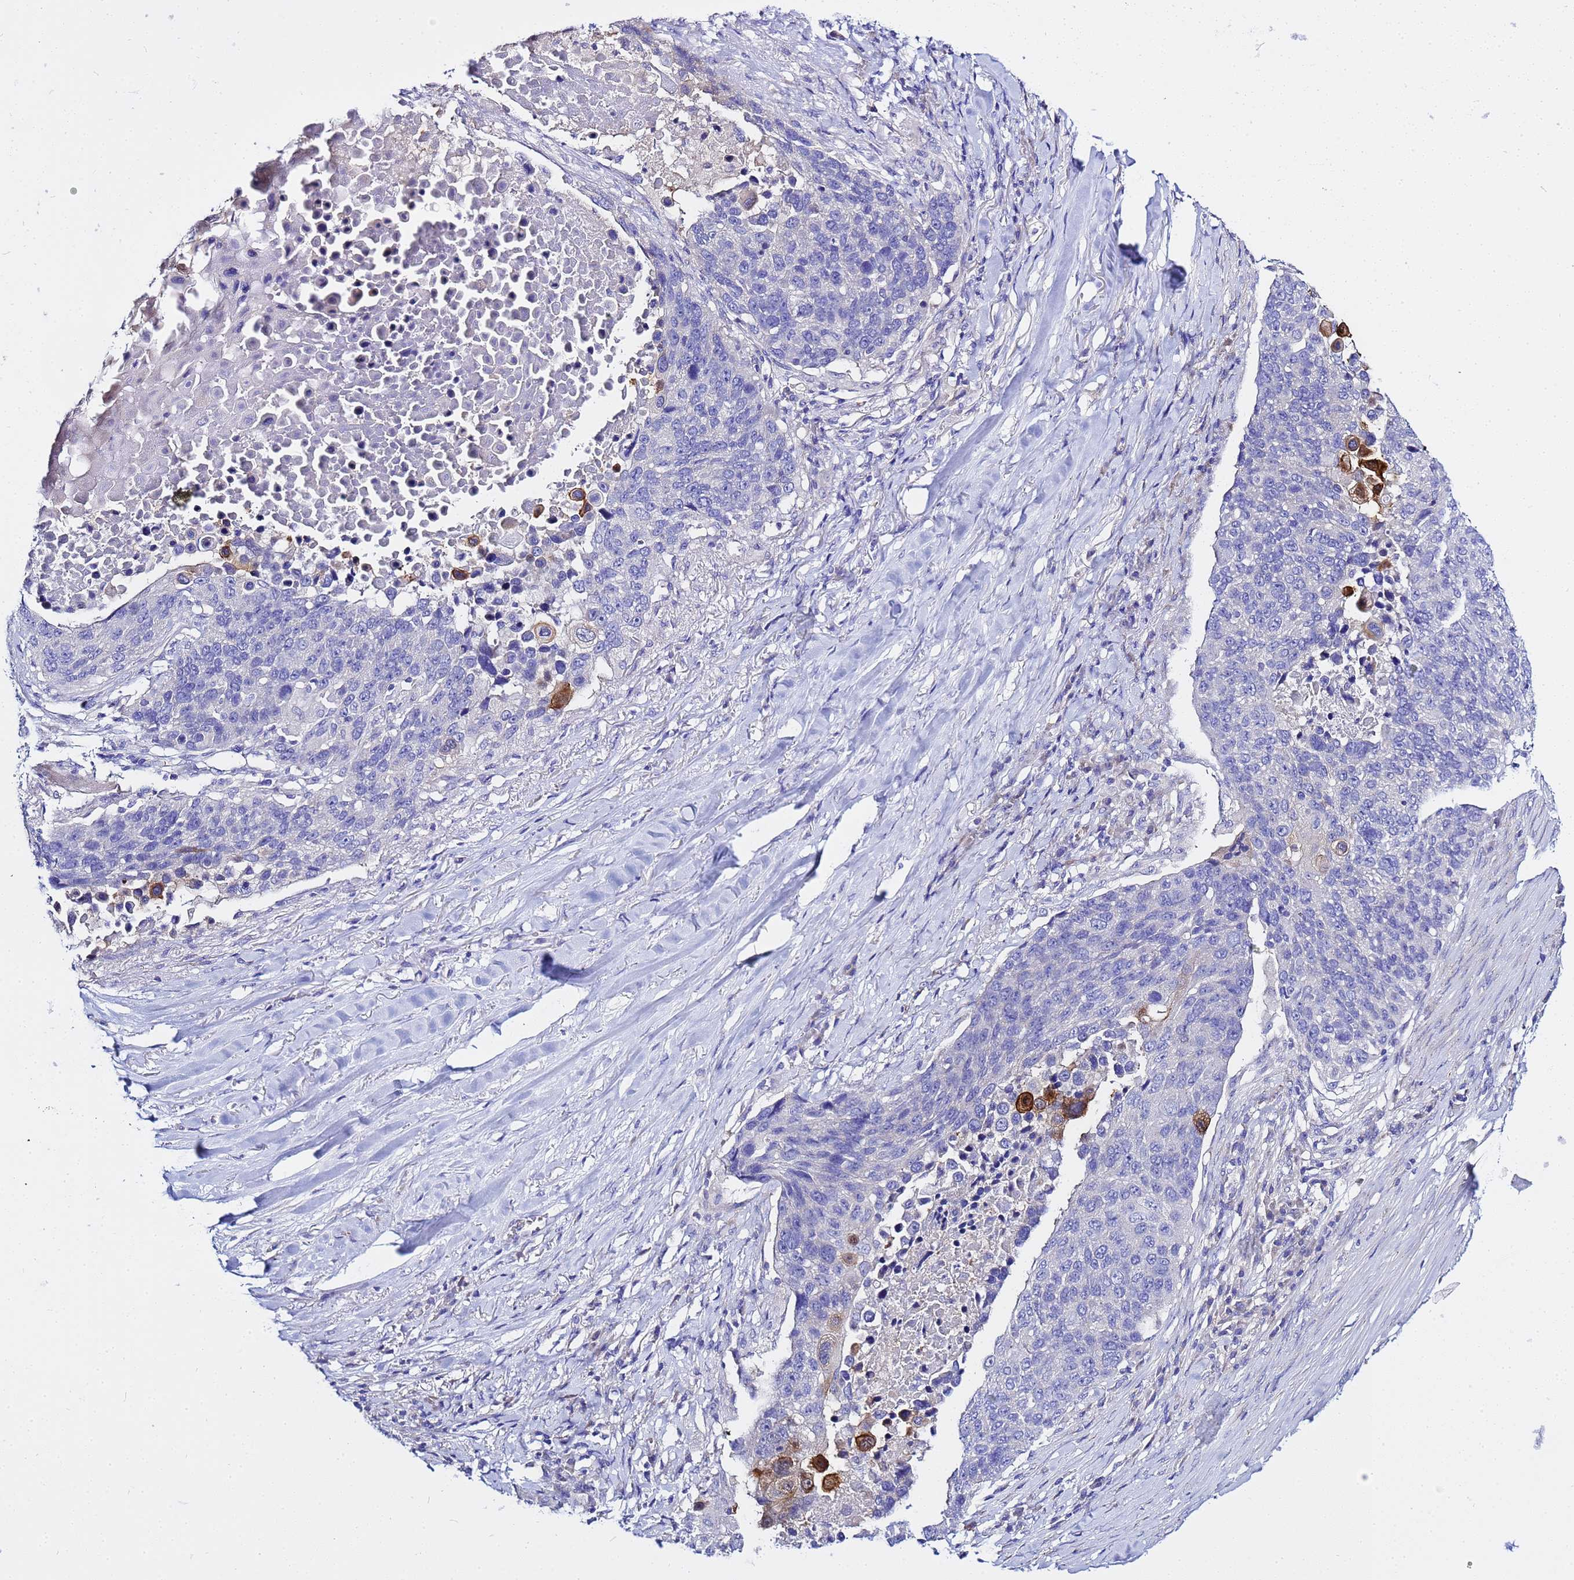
{"staining": {"intensity": "negative", "quantity": "none", "location": "none"}, "tissue": "lung cancer", "cell_type": "Tumor cells", "image_type": "cancer", "snomed": [{"axis": "morphology", "description": "Normal tissue, NOS"}, {"axis": "morphology", "description": "Squamous cell carcinoma, NOS"}, {"axis": "topography", "description": "Lymph node"}, {"axis": "topography", "description": "Lung"}], "caption": "Immunohistochemistry photomicrograph of human lung cancer stained for a protein (brown), which displays no staining in tumor cells.", "gene": "USP18", "patient": {"sex": "male", "age": 66}}